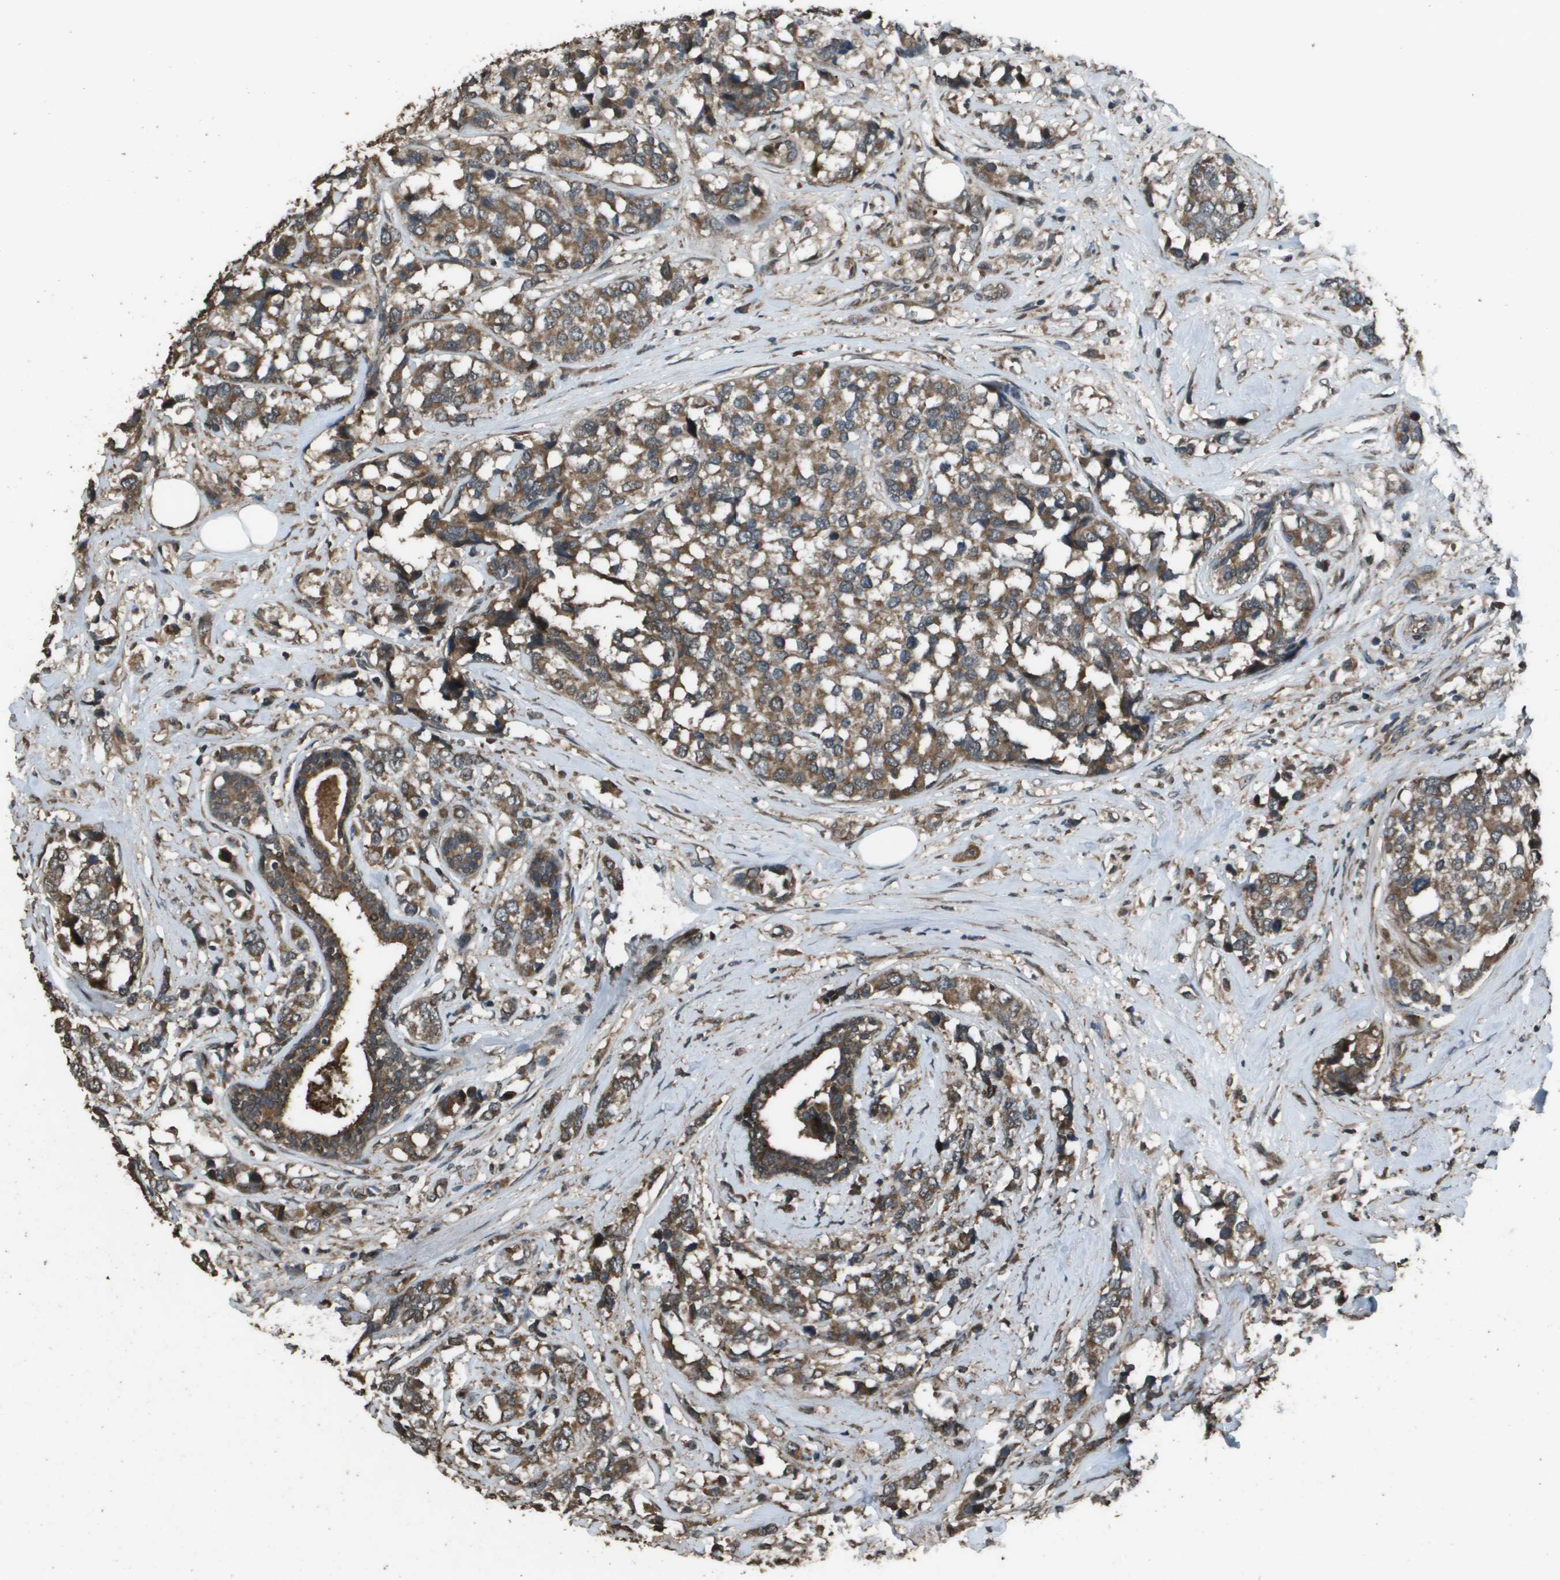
{"staining": {"intensity": "moderate", "quantity": ">75%", "location": "cytoplasmic/membranous"}, "tissue": "breast cancer", "cell_type": "Tumor cells", "image_type": "cancer", "snomed": [{"axis": "morphology", "description": "Lobular carcinoma"}, {"axis": "topography", "description": "Breast"}], "caption": "The image reveals staining of lobular carcinoma (breast), revealing moderate cytoplasmic/membranous protein positivity (brown color) within tumor cells.", "gene": "FIG4", "patient": {"sex": "female", "age": 59}}